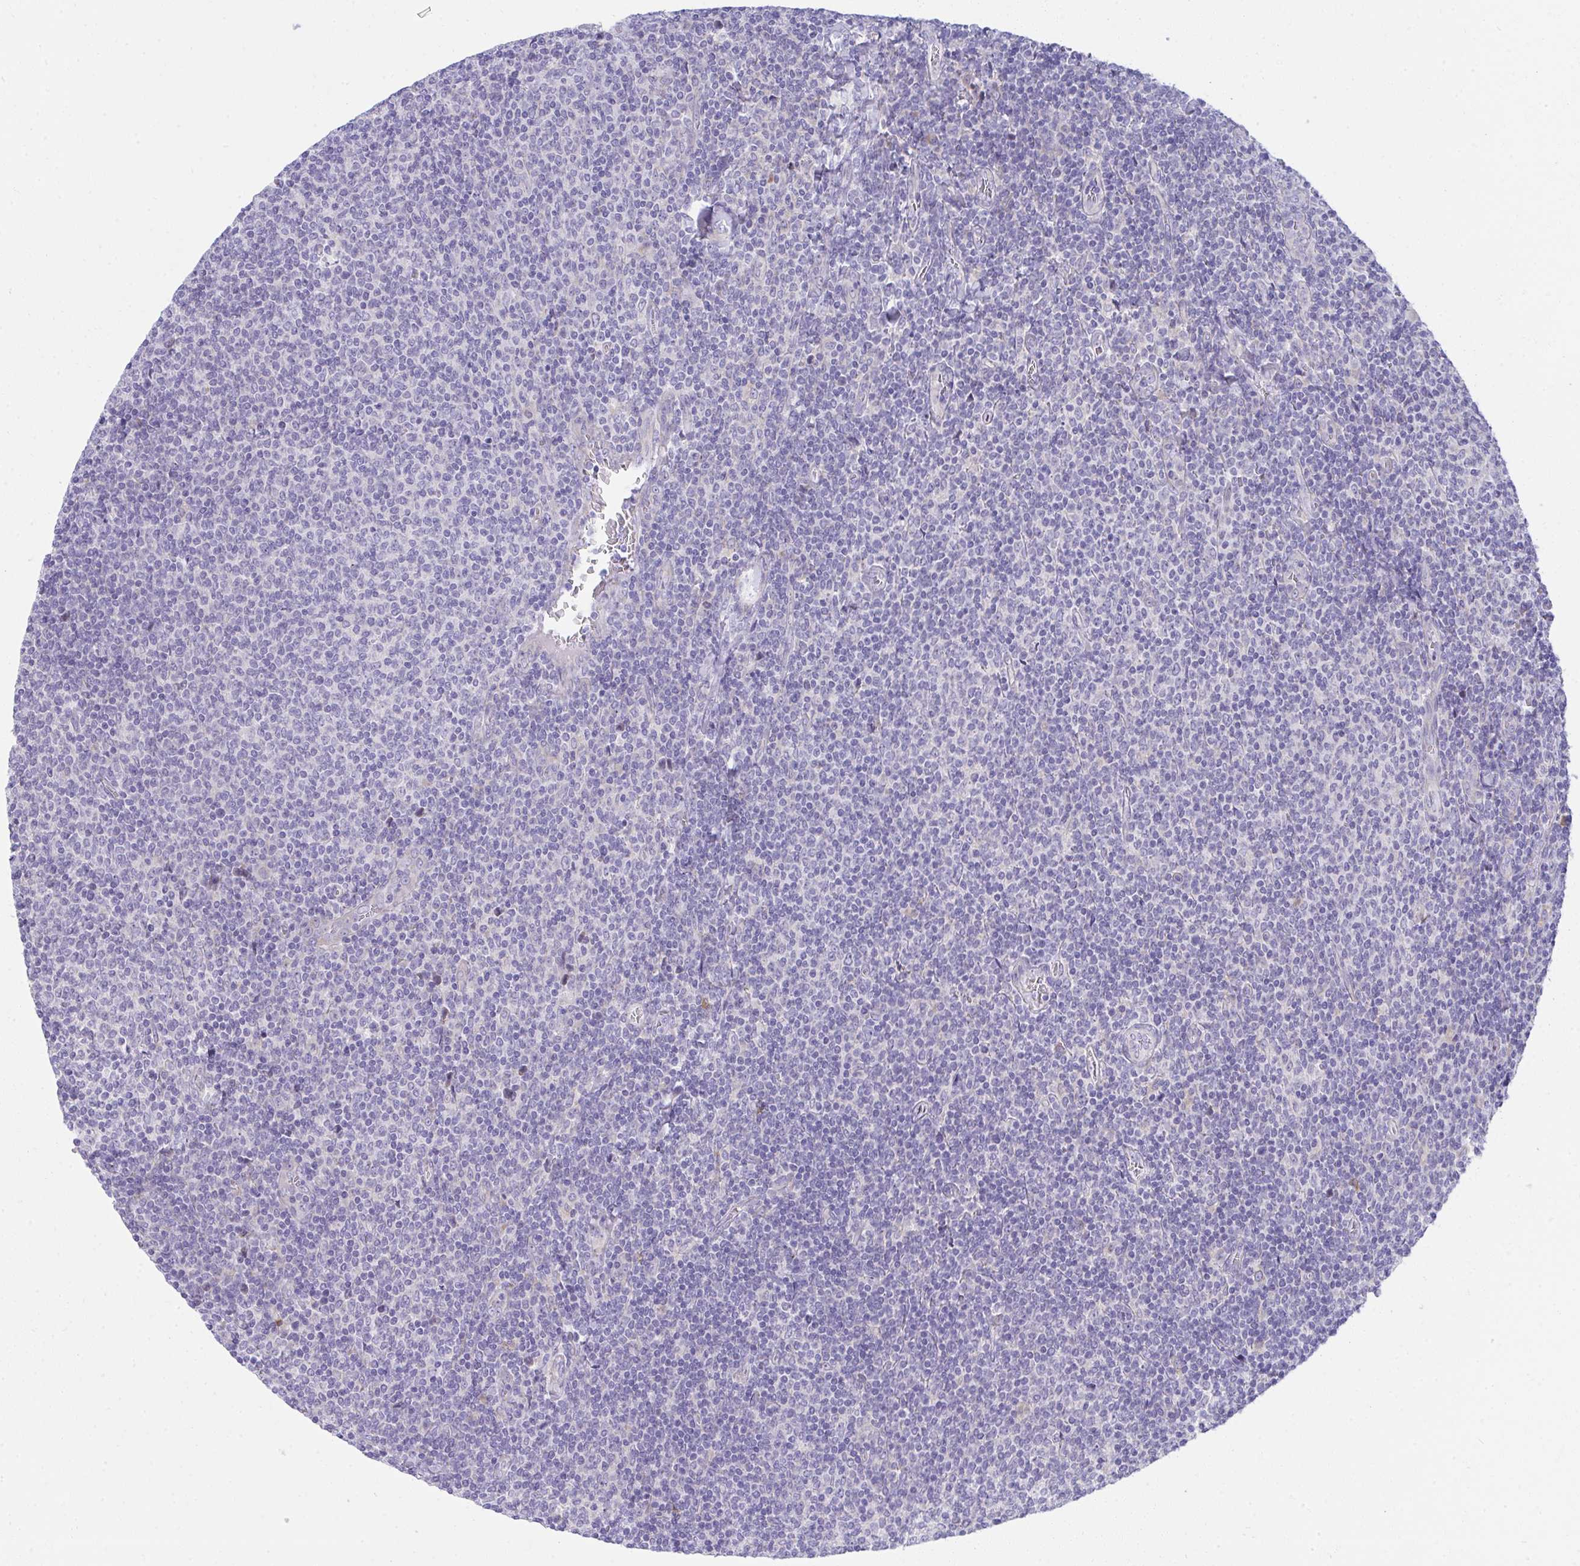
{"staining": {"intensity": "negative", "quantity": "none", "location": "none"}, "tissue": "lymphoma", "cell_type": "Tumor cells", "image_type": "cancer", "snomed": [{"axis": "morphology", "description": "Malignant lymphoma, non-Hodgkin's type, Low grade"}, {"axis": "topography", "description": "Lymph node"}], "caption": "Histopathology image shows no significant protein expression in tumor cells of lymphoma.", "gene": "FASLG", "patient": {"sex": "male", "age": 52}}